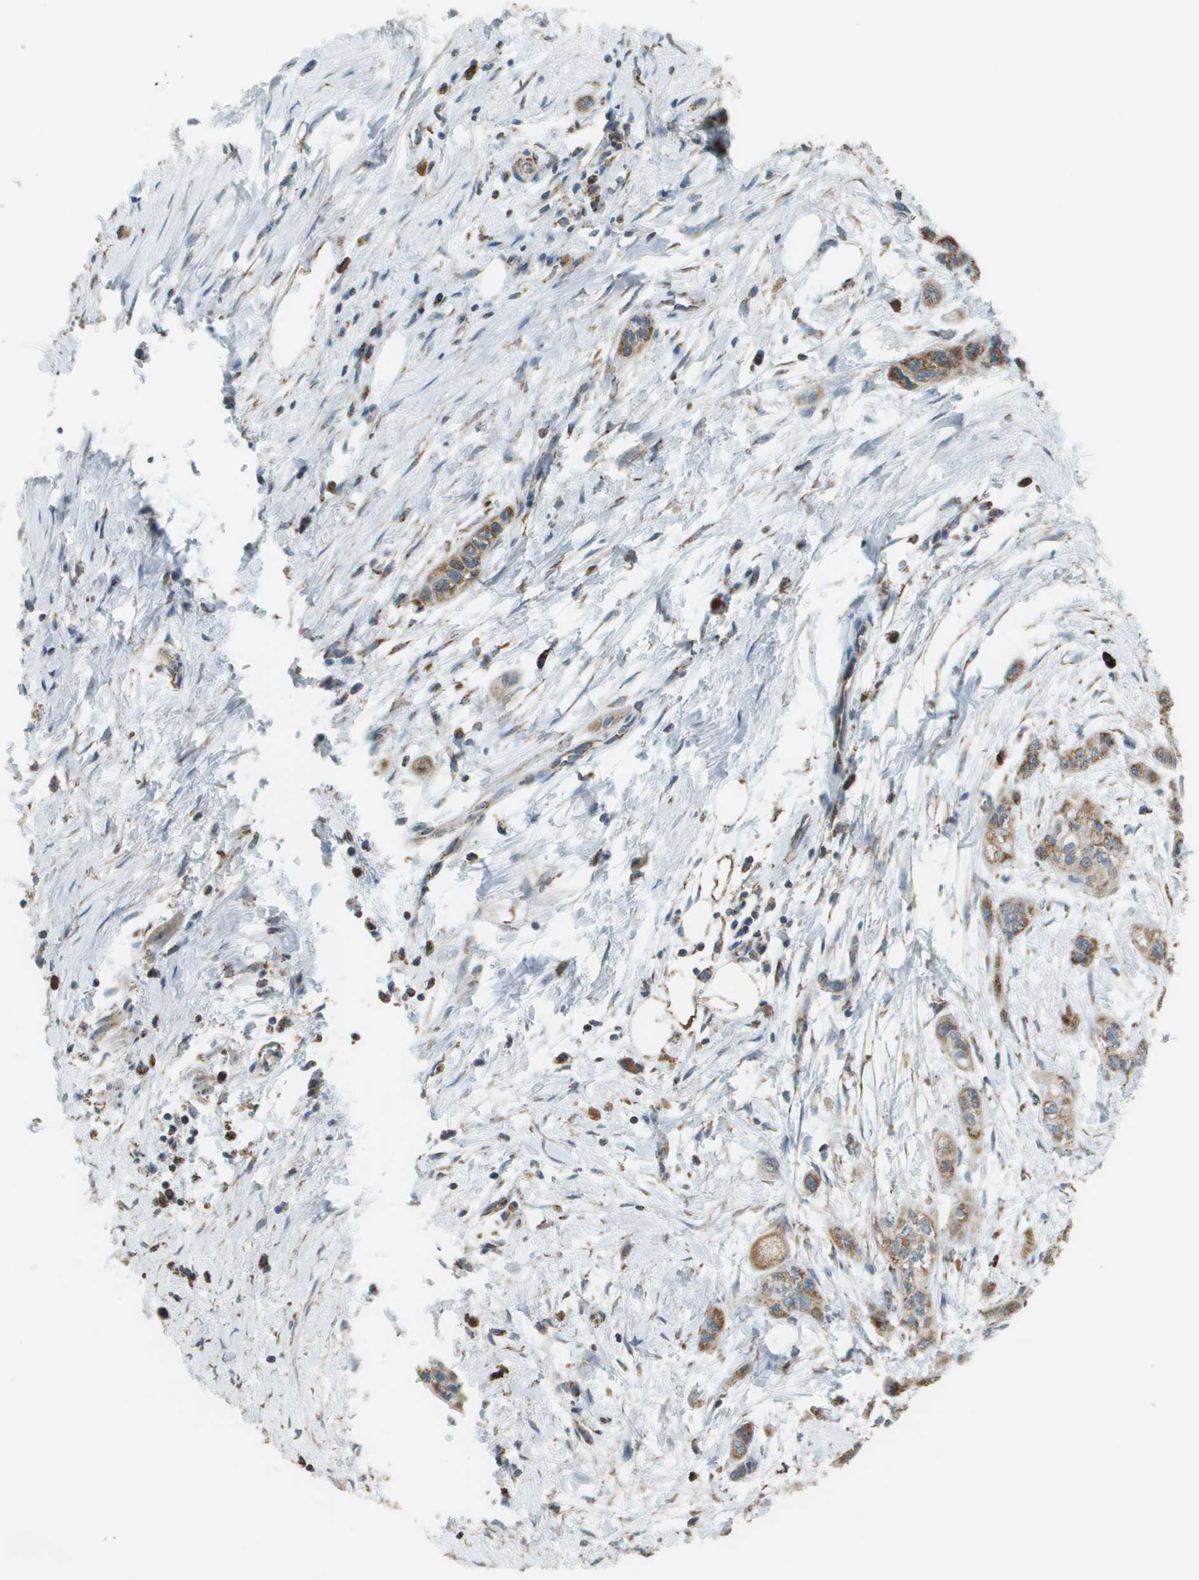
{"staining": {"intensity": "moderate", "quantity": ">75%", "location": "cytoplasmic/membranous"}, "tissue": "pancreatic cancer", "cell_type": "Tumor cells", "image_type": "cancer", "snomed": [{"axis": "morphology", "description": "Adenocarcinoma, NOS"}, {"axis": "topography", "description": "Pancreas"}], "caption": "An immunohistochemistry histopathology image of tumor tissue is shown. Protein staining in brown shows moderate cytoplasmic/membranous positivity in pancreatic cancer (adenocarcinoma) within tumor cells.", "gene": "FH", "patient": {"sex": "male", "age": 74}}